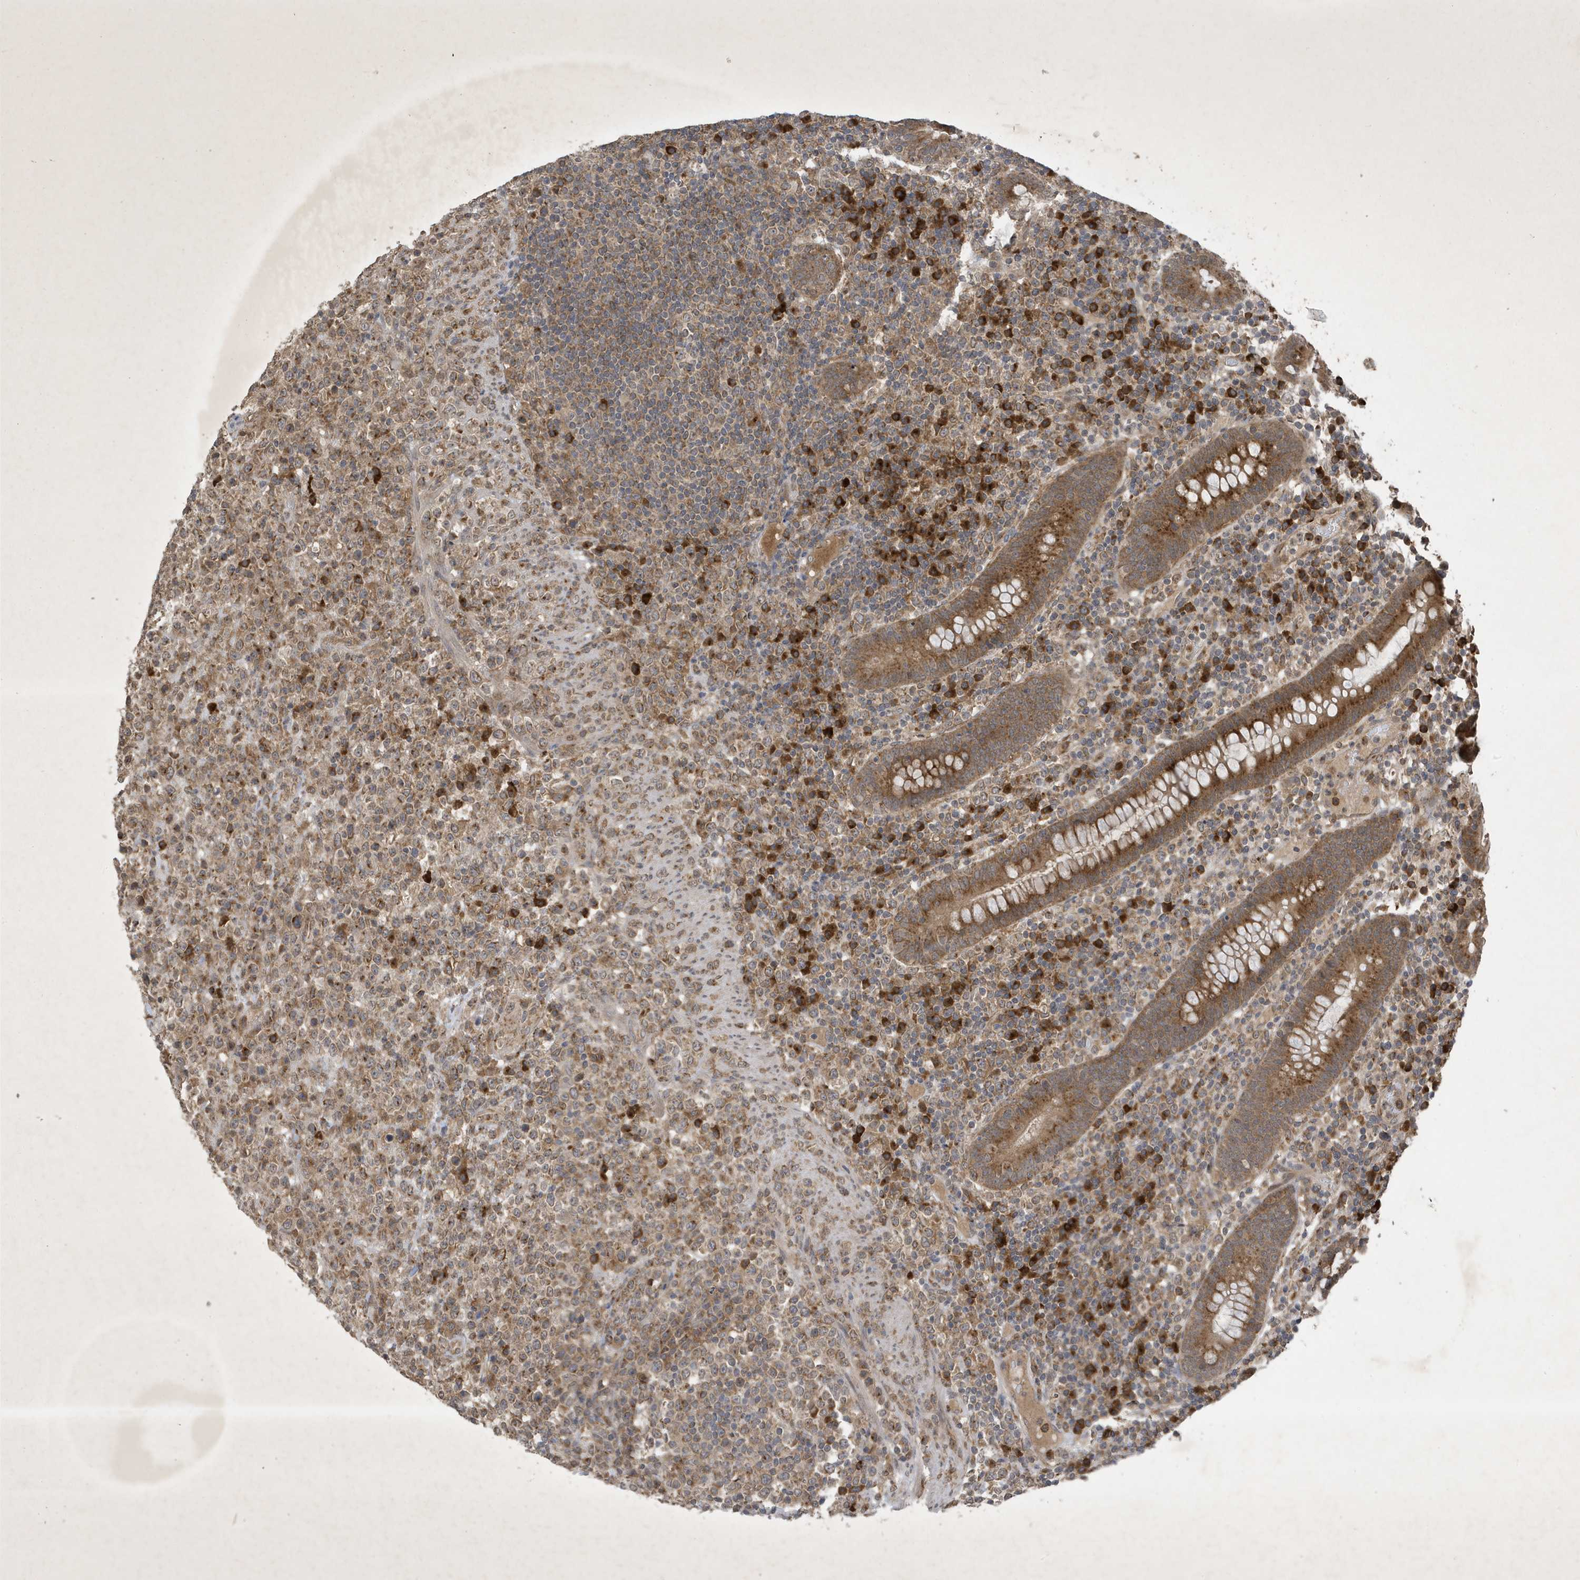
{"staining": {"intensity": "moderate", "quantity": ">75%", "location": "cytoplasmic/membranous"}, "tissue": "lymphoma", "cell_type": "Tumor cells", "image_type": "cancer", "snomed": [{"axis": "morphology", "description": "Malignant lymphoma, non-Hodgkin's type, High grade"}, {"axis": "topography", "description": "Colon"}], "caption": "A medium amount of moderate cytoplasmic/membranous positivity is appreciated in approximately >75% of tumor cells in lymphoma tissue.", "gene": "STX10", "patient": {"sex": "female", "age": 53}}